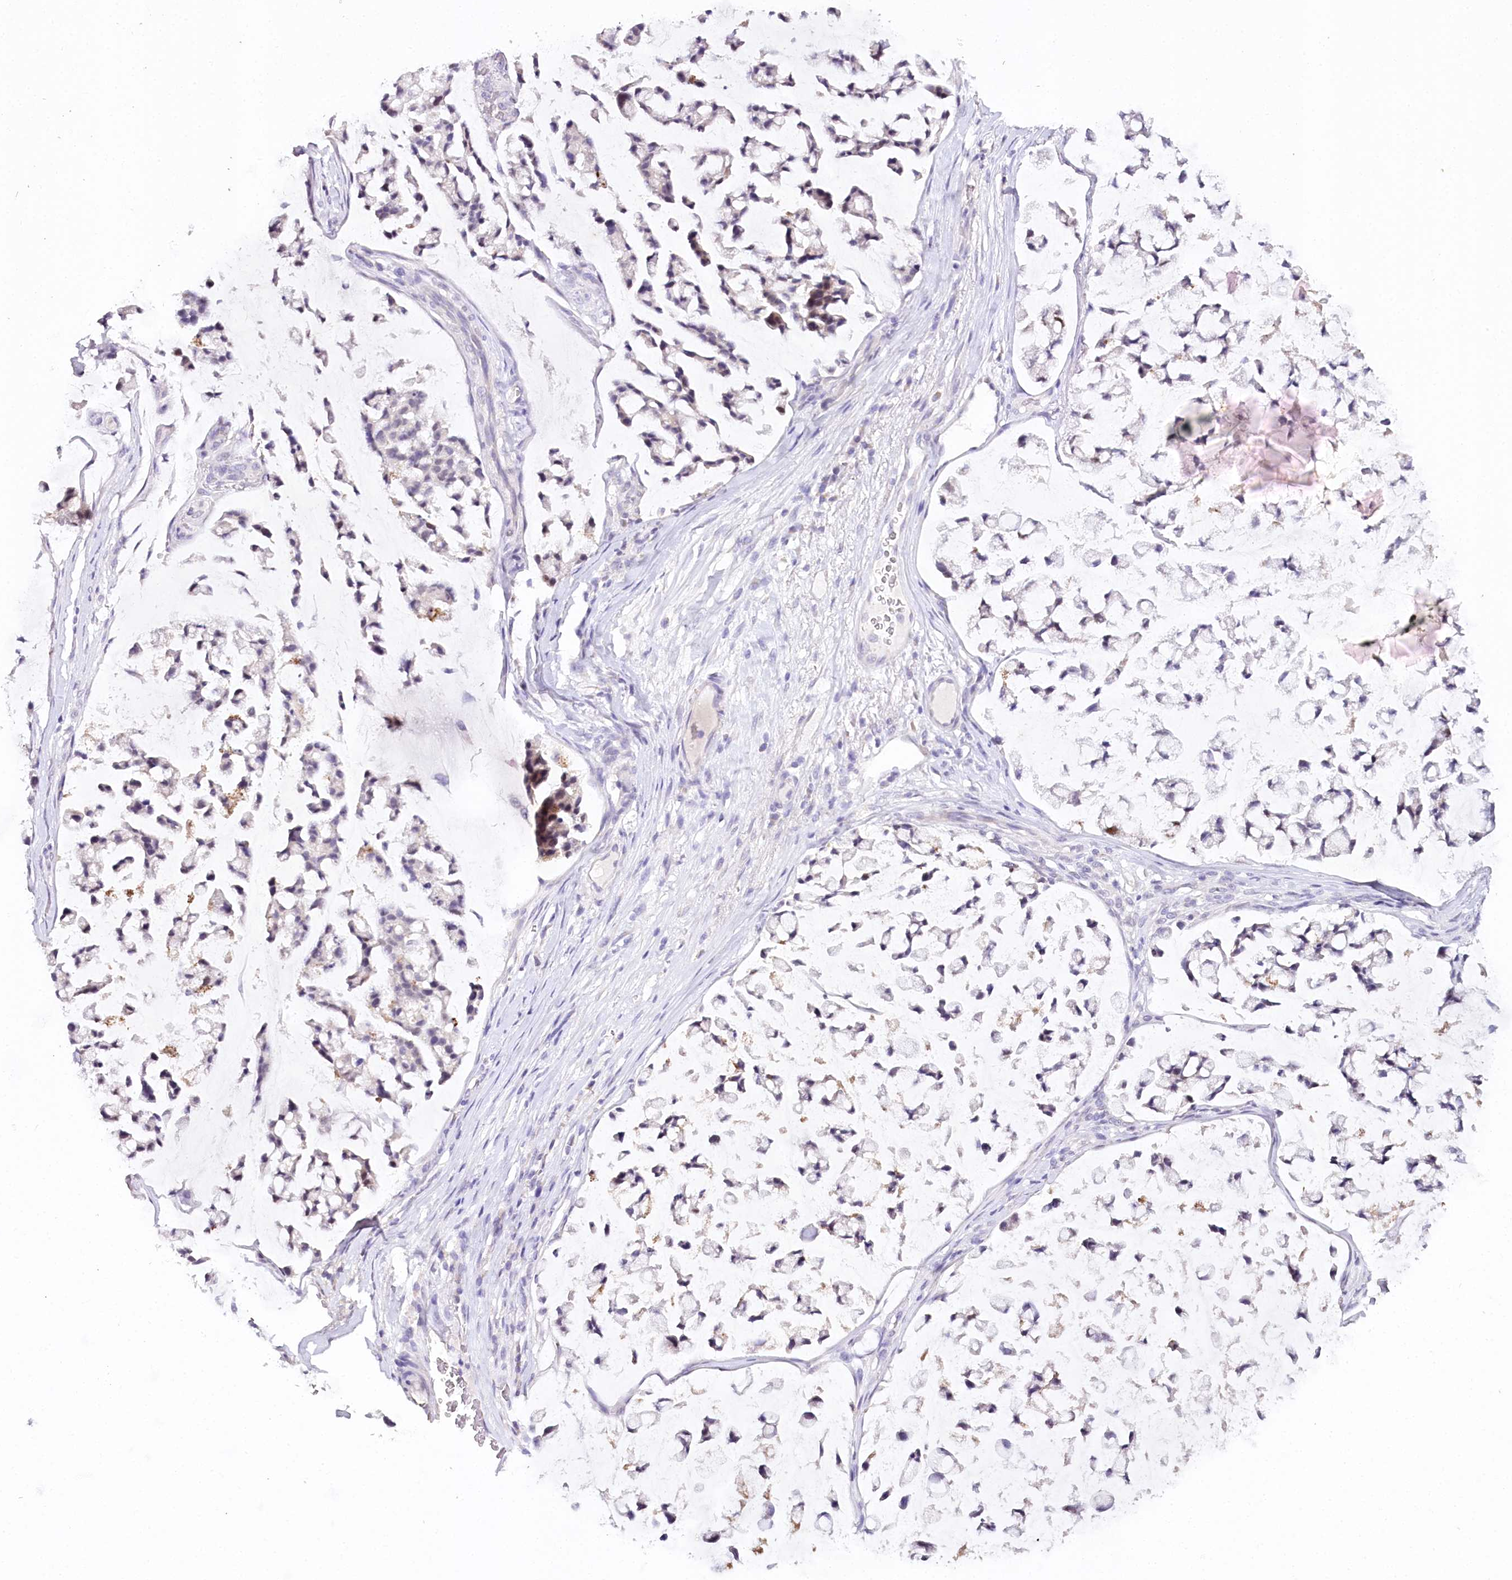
{"staining": {"intensity": "weak", "quantity": "25%-75%", "location": "nuclear"}, "tissue": "stomach cancer", "cell_type": "Tumor cells", "image_type": "cancer", "snomed": [{"axis": "morphology", "description": "Adenocarcinoma, NOS"}, {"axis": "topography", "description": "Stomach, lower"}], "caption": "Weak nuclear staining is seen in about 25%-75% of tumor cells in stomach cancer. (IHC, brightfield microscopy, high magnification).", "gene": "TP53", "patient": {"sex": "male", "age": 67}}